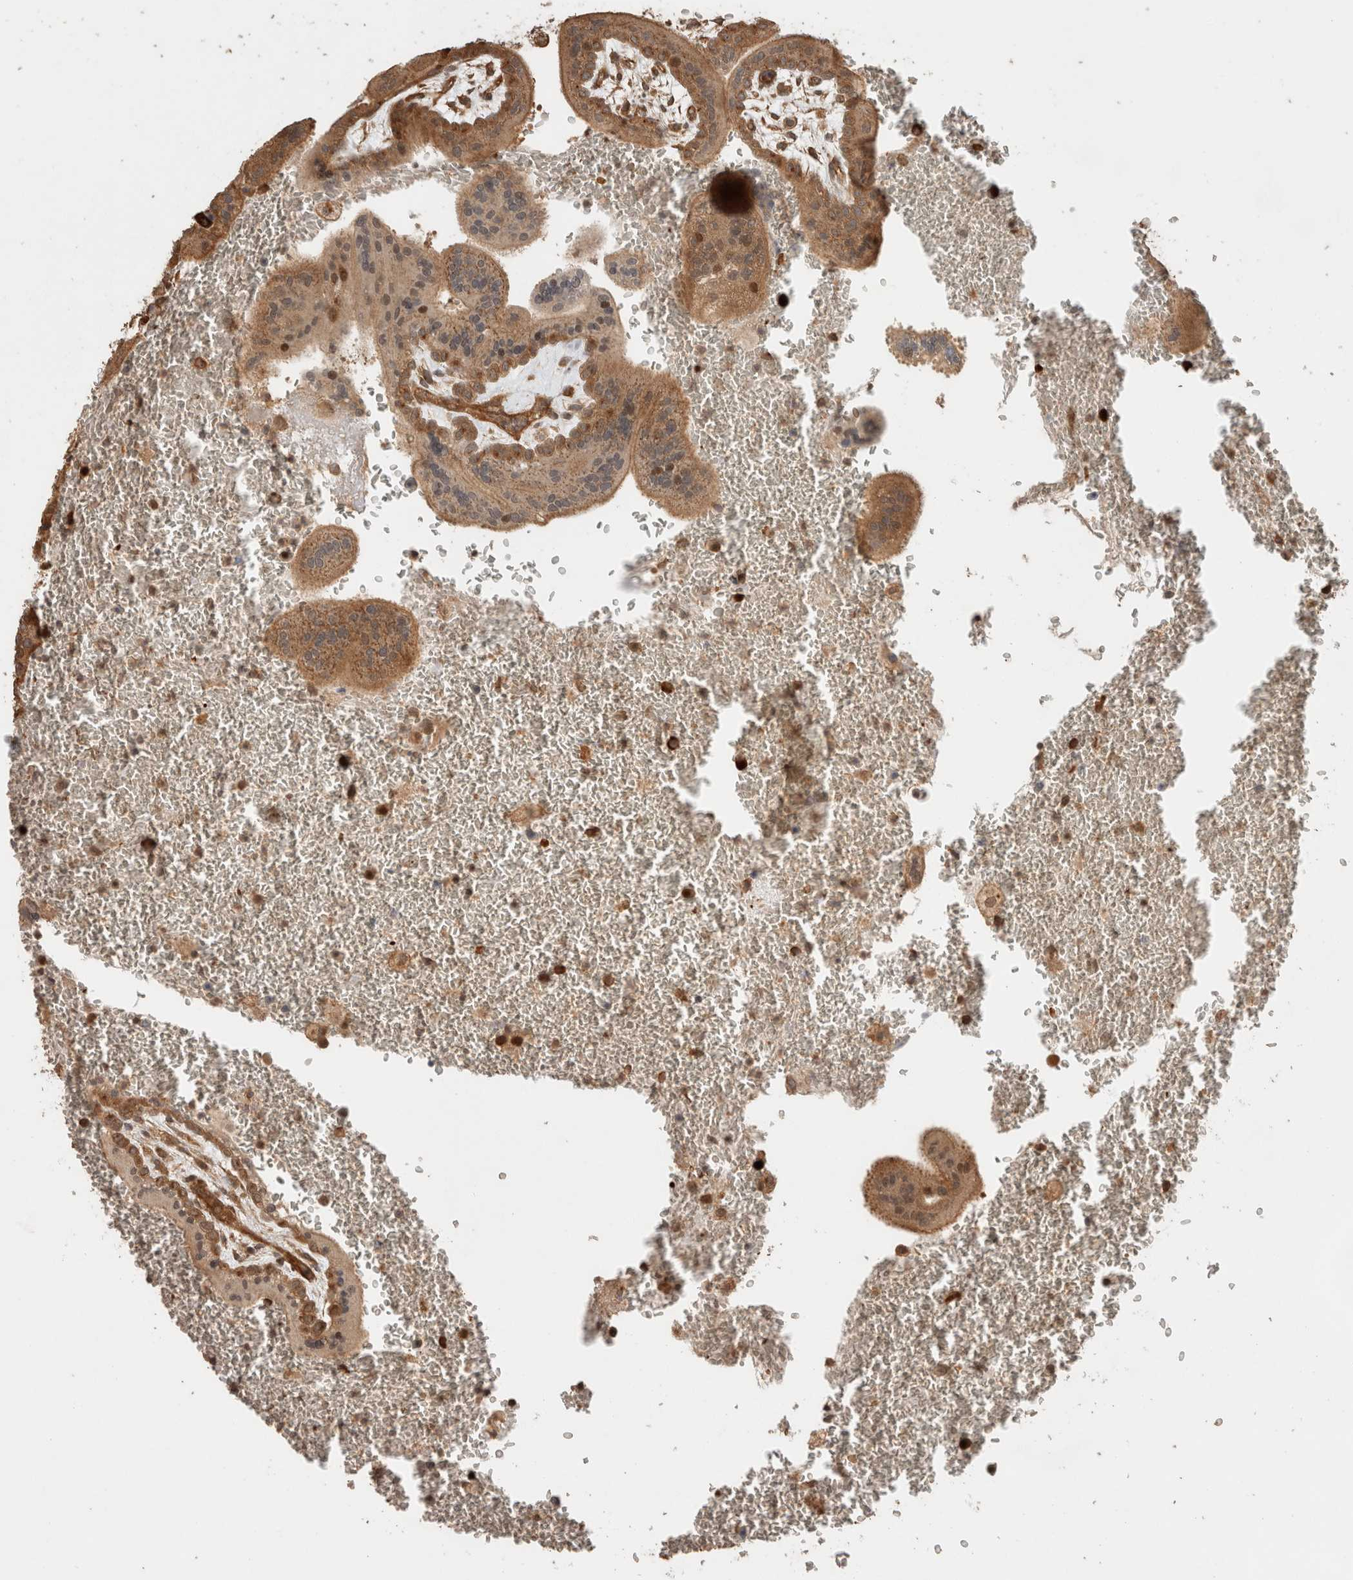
{"staining": {"intensity": "moderate", "quantity": ">75%", "location": "cytoplasmic/membranous"}, "tissue": "placenta", "cell_type": "Trophoblastic cells", "image_type": "normal", "snomed": [{"axis": "morphology", "description": "Normal tissue, NOS"}, {"axis": "topography", "description": "Placenta"}], "caption": "IHC (DAB) staining of normal placenta demonstrates moderate cytoplasmic/membranous protein positivity in approximately >75% of trophoblastic cells. (IHC, brightfield microscopy, high magnification).", "gene": "OTUD6B", "patient": {"sex": "female", "age": 35}}